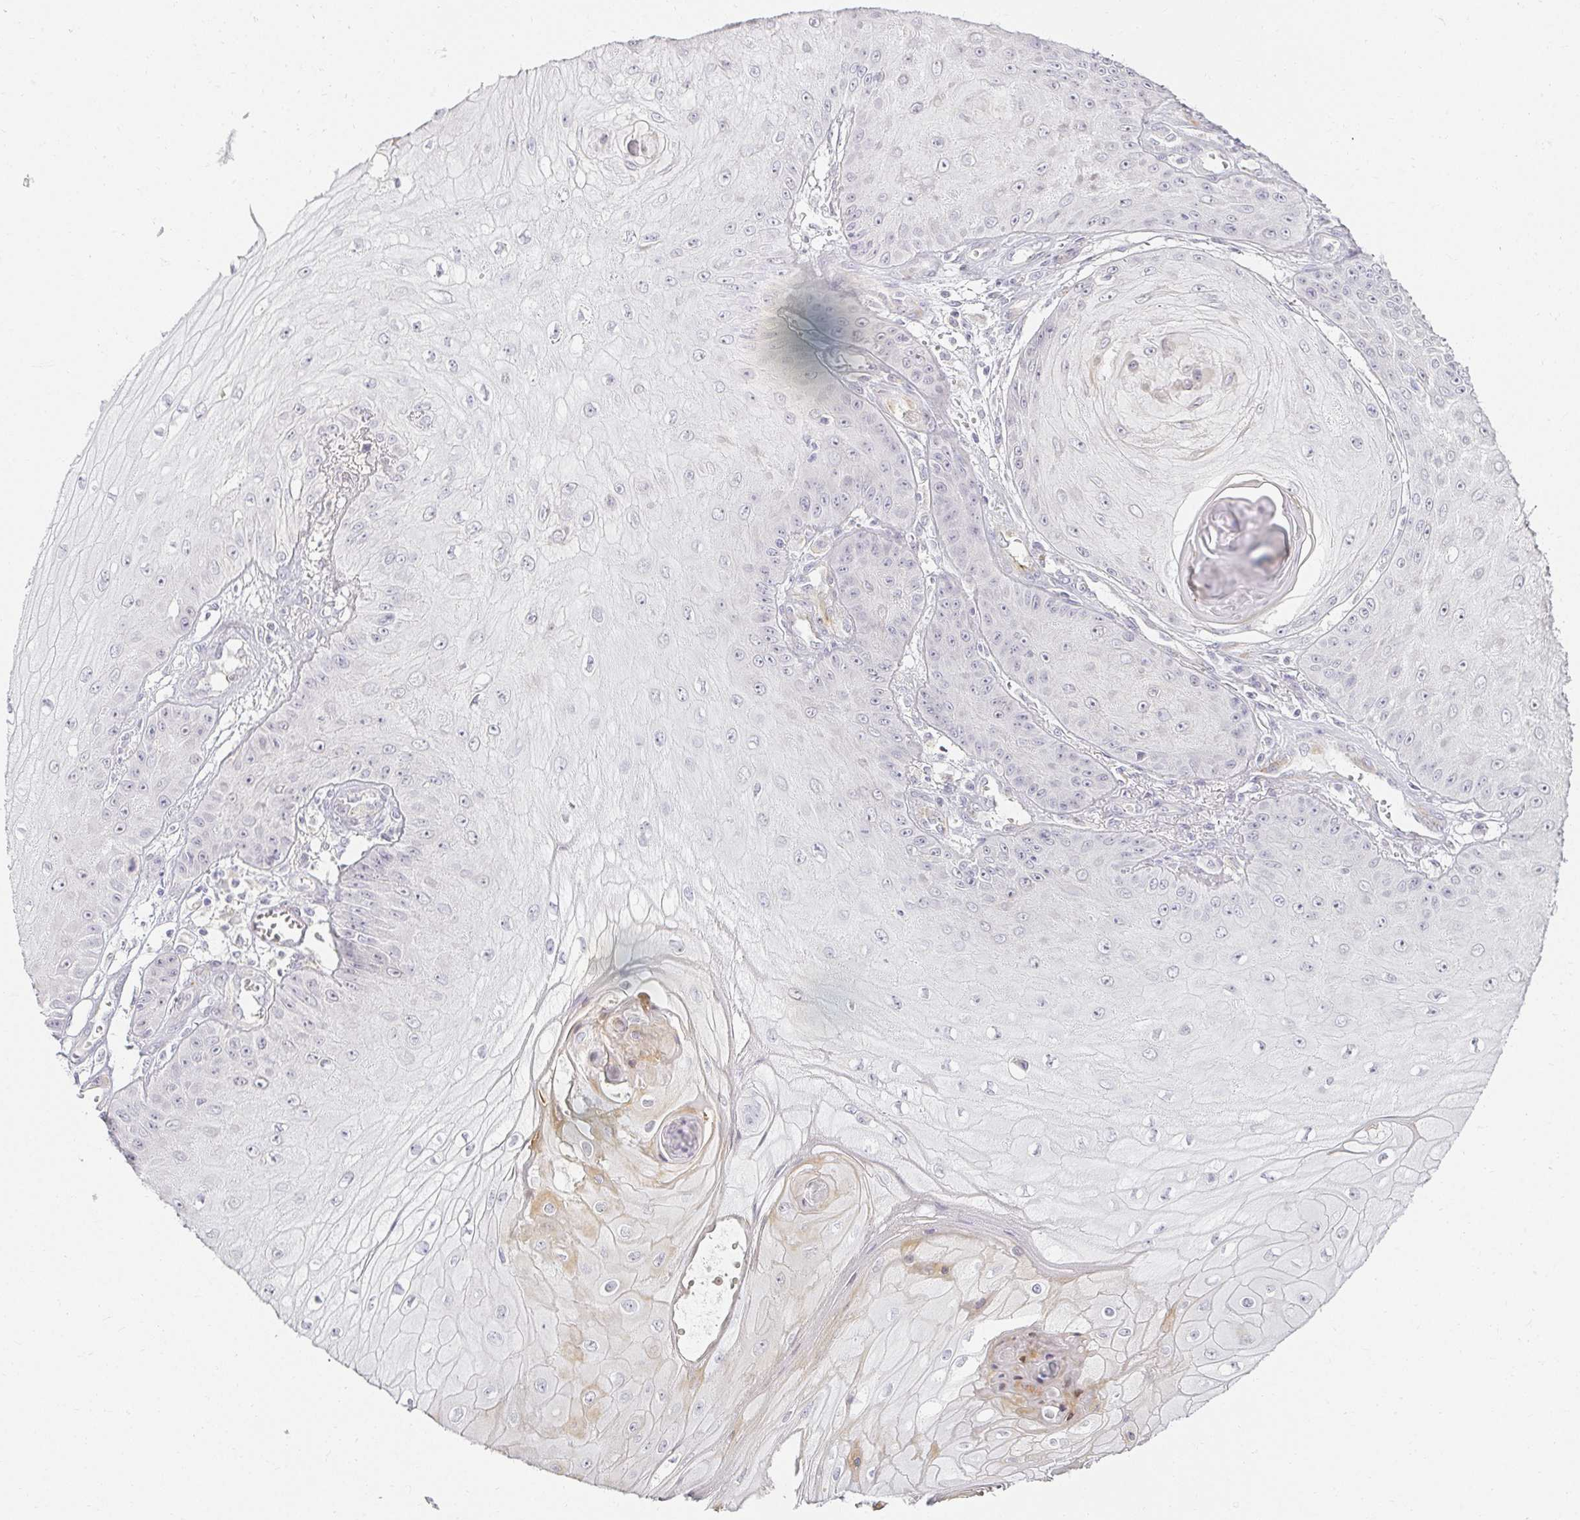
{"staining": {"intensity": "negative", "quantity": "none", "location": "none"}, "tissue": "skin cancer", "cell_type": "Tumor cells", "image_type": "cancer", "snomed": [{"axis": "morphology", "description": "Squamous cell carcinoma, NOS"}, {"axis": "topography", "description": "Skin"}], "caption": "Immunohistochemistry image of human squamous cell carcinoma (skin) stained for a protein (brown), which shows no expression in tumor cells.", "gene": "ACAN", "patient": {"sex": "male", "age": 70}}